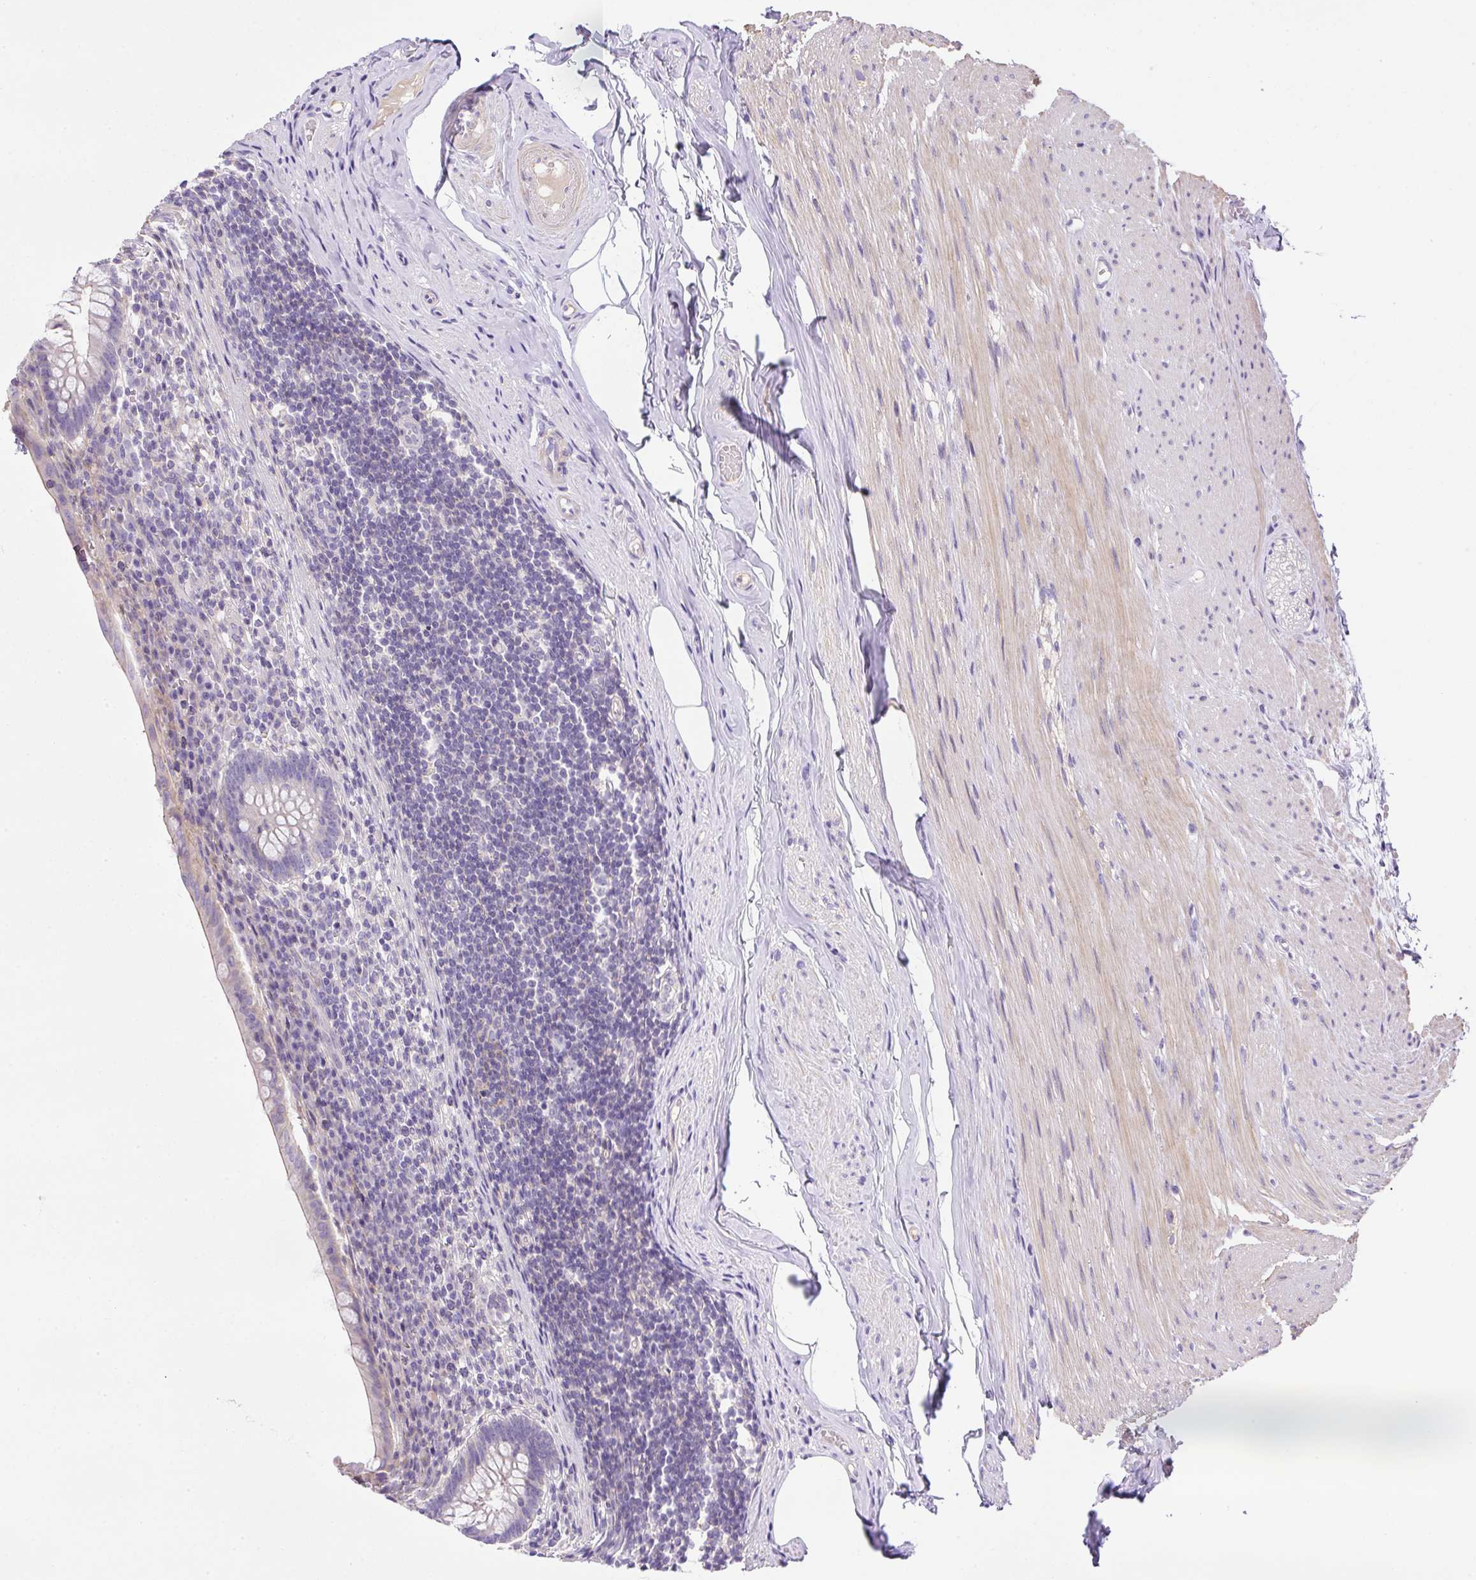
{"staining": {"intensity": "negative", "quantity": "none", "location": "none"}, "tissue": "appendix", "cell_type": "Glandular cells", "image_type": "normal", "snomed": [{"axis": "morphology", "description": "Normal tissue, NOS"}, {"axis": "topography", "description": "Appendix"}], "caption": "This histopathology image is of normal appendix stained with immunohistochemistry (IHC) to label a protein in brown with the nuclei are counter-stained blue. There is no expression in glandular cells.", "gene": "NPTN", "patient": {"sex": "female", "age": 56}}